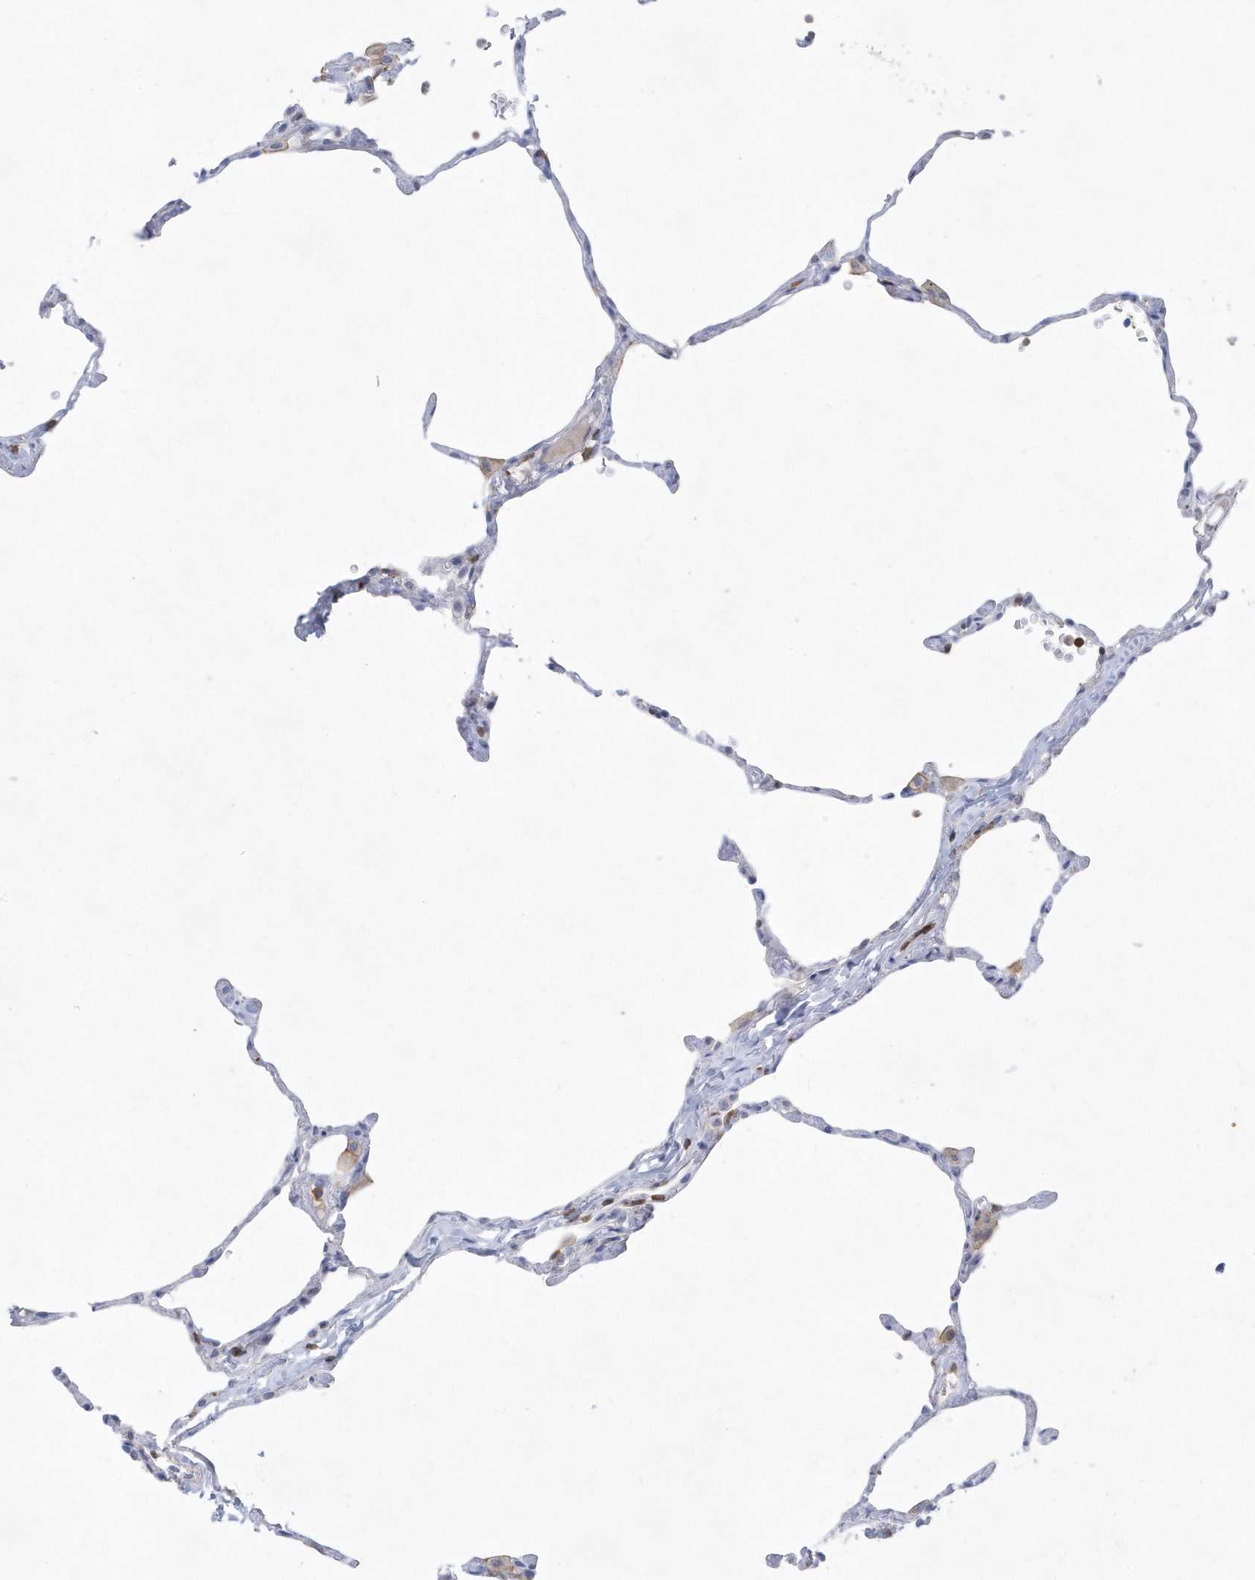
{"staining": {"intensity": "negative", "quantity": "none", "location": "none"}, "tissue": "lung", "cell_type": "Alveolar cells", "image_type": "normal", "snomed": [{"axis": "morphology", "description": "Normal tissue, NOS"}, {"axis": "topography", "description": "Lung"}], "caption": "Immunohistochemistry image of benign lung stained for a protein (brown), which shows no staining in alveolar cells.", "gene": "PSD4", "patient": {"sex": "male", "age": 65}}